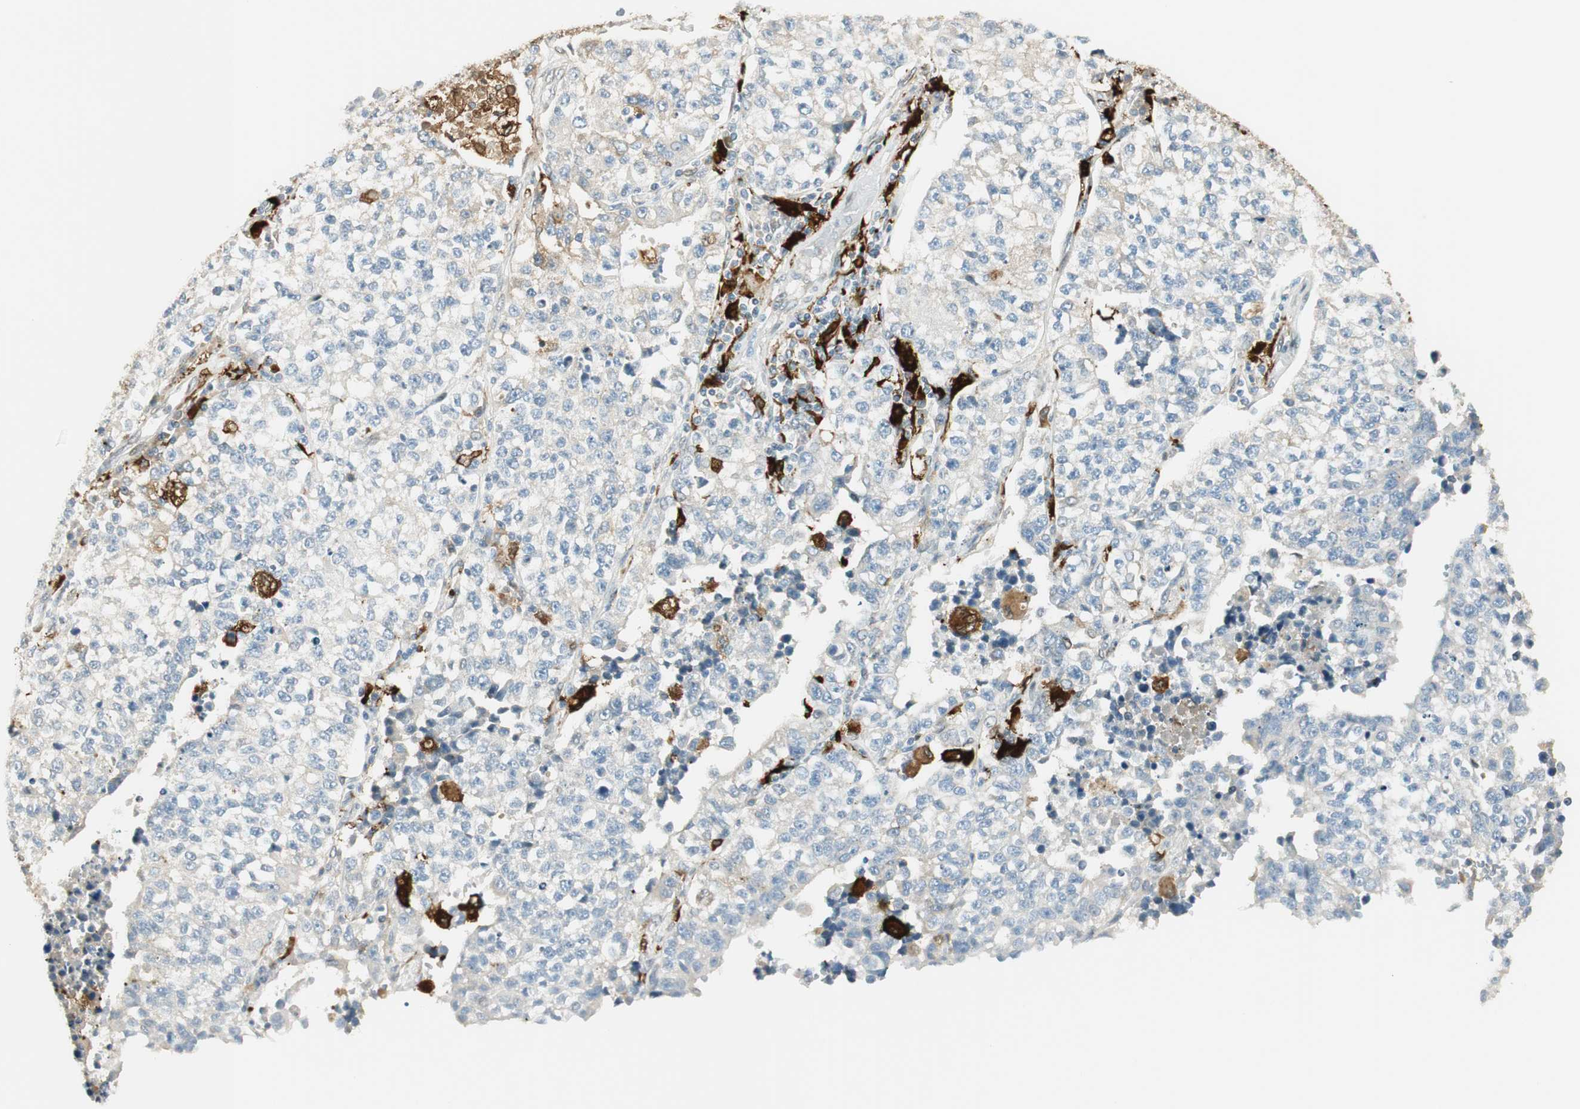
{"staining": {"intensity": "negative", "quantity": "none", "location": "none"}, "tissue": "lung cancer", "cell_type": "Tumor cells", "image_type": "cancer", "snomed": [{"axis": "morphology", "description": "Adenocarcinoma, NOS"}, {"axis": "topography", "description": "Lung"}], "caption": "The immunohistochemistry photomicrograph has no significant staining in tumor cells of lung cancer tissue.", "gene": "TMEM260", "patient": {"sex": "male", "age": 49}}